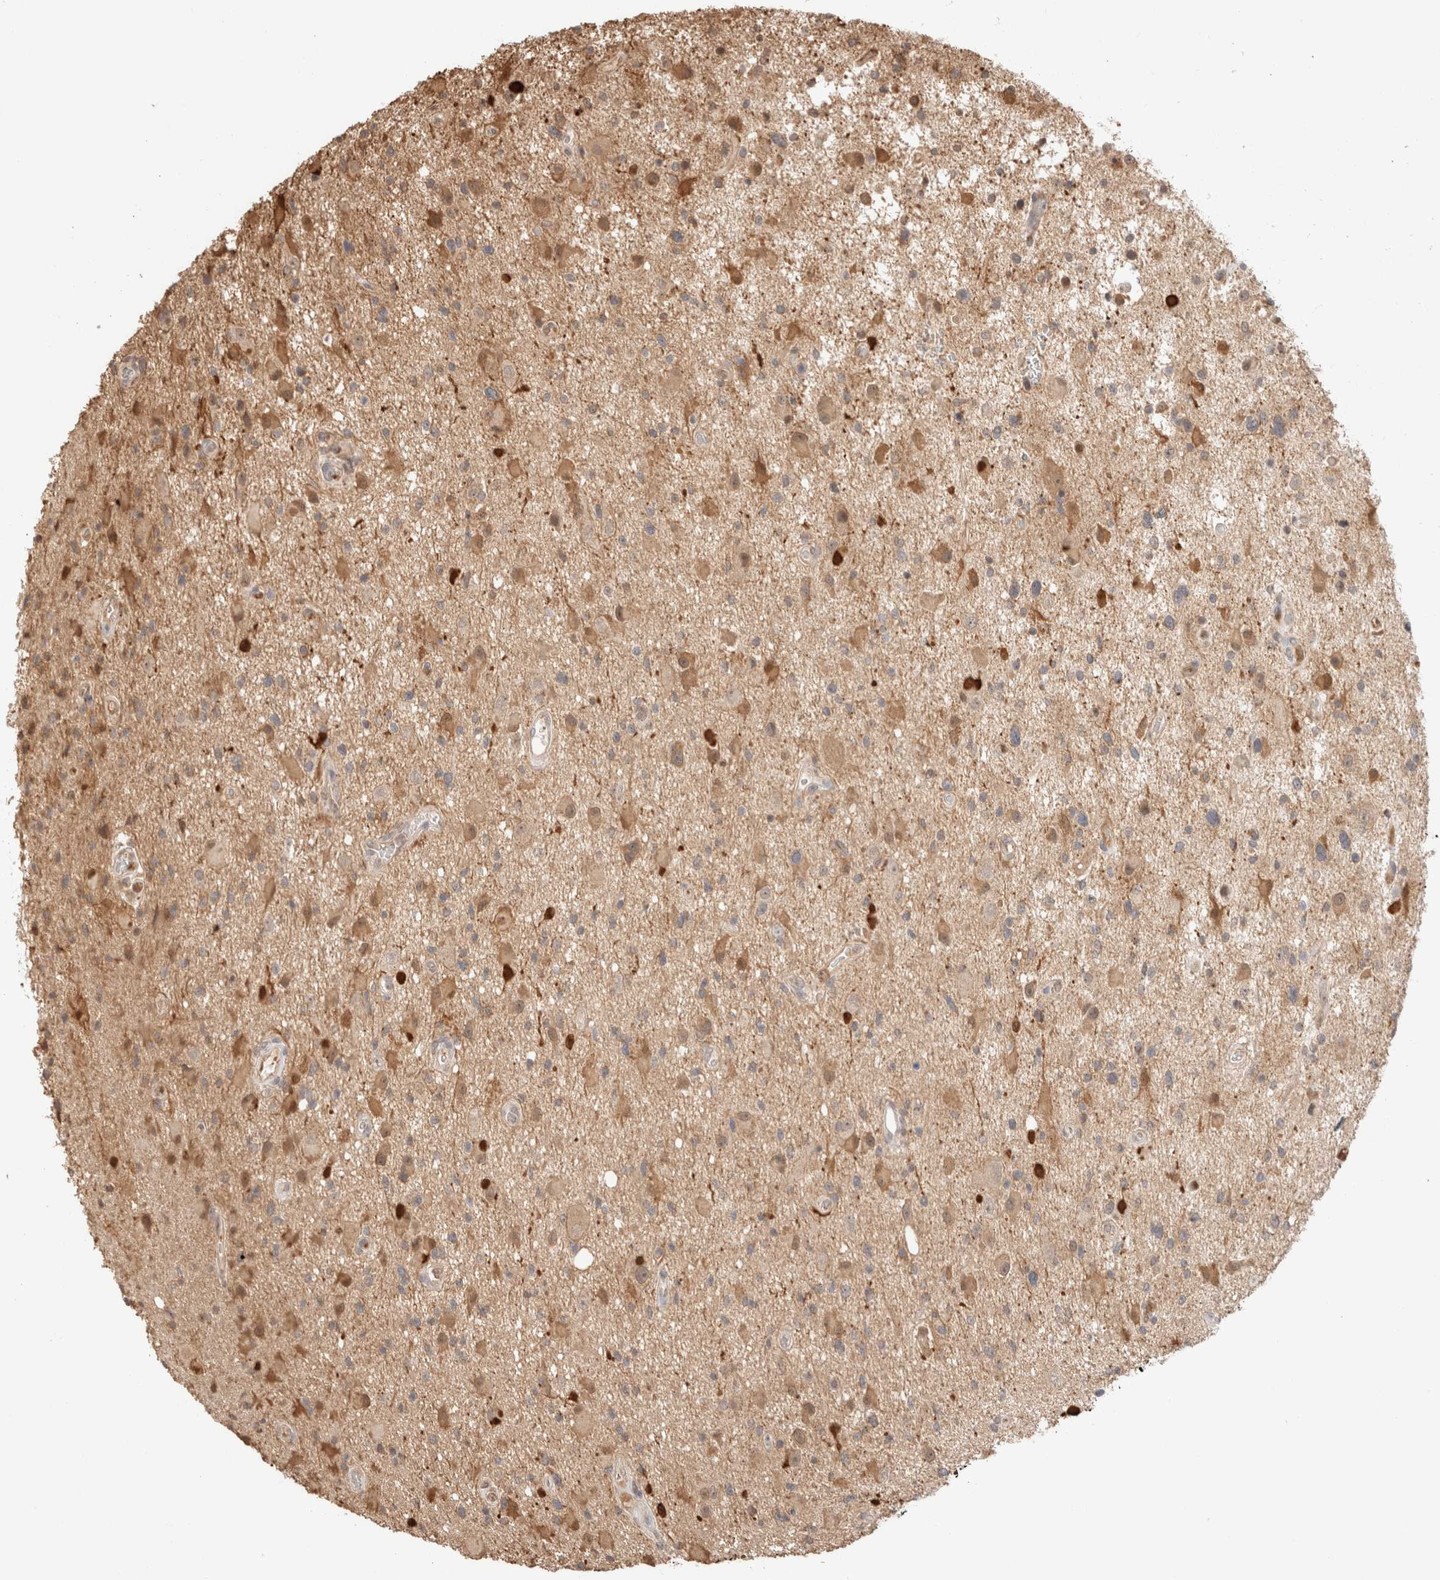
{"staining": {"intensity": "moderate", "quantity": "25%-75%", "location": "cytoplasmic/membranous,nuclear"}, "tissue": "glioma", "cell_type": "Tumor cells", "image_type": "cancer", "snomed": [{"axis": "morphology", "description": "Glioma, malignant, High grade"}, {"axis": "topography", "description": "Brain"}], "caption": "An image of human glioma stained for a protein exhibits moderate cytoplasmic/membranous and nuclear brown staining in tumor cells. (DAB IHC with brightfield microscopy, high magnification).", "gene": "CA13", "patient": {"sex": "male", "age": 33}}